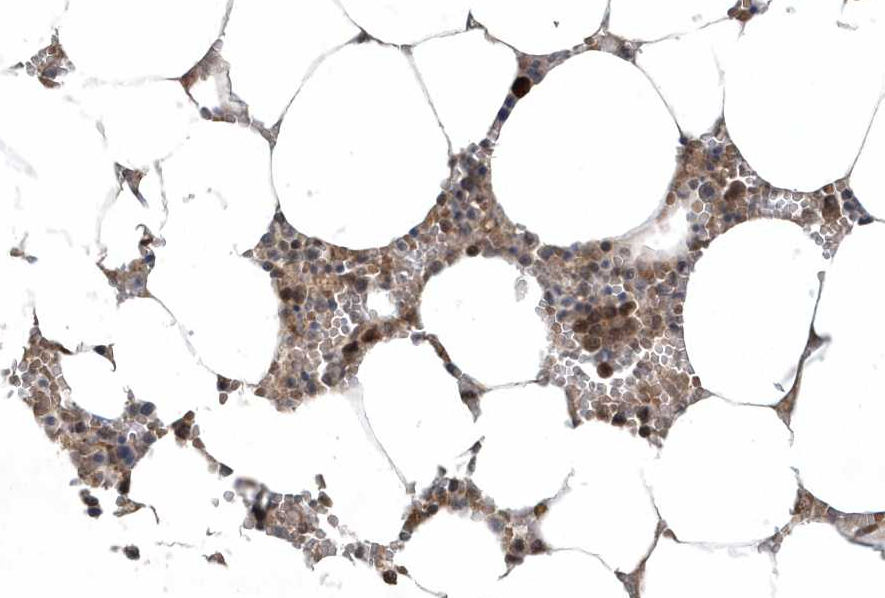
{"staining": {"intensity": "moderate", "quantity": "25%-75%", "location": "nuclear"}, "tissue": "bone marrow", "cell_type": "Hematopoietic cells", "image_type": "normal", "snomed": [{"axis": "morphology", "description": "Normal tissue, NOS"}, {"axis": "topography", "description": "Bone marrow"}], "caption": "High-power microscopy captured an immunohistochemistry (IHC) histopathology image of unremarkable bone marrow, revealing moderate nuclear positivity in about 25%-75% of hematopoietic cells. Using DAB (3,3'-diaminobenzidine) (brown) and hematoxylin (blue) stains, captured at high magnification using brightfield microscopy.", "gene": "QTRT2", "patient": {"sex": "male", "age": 70}}